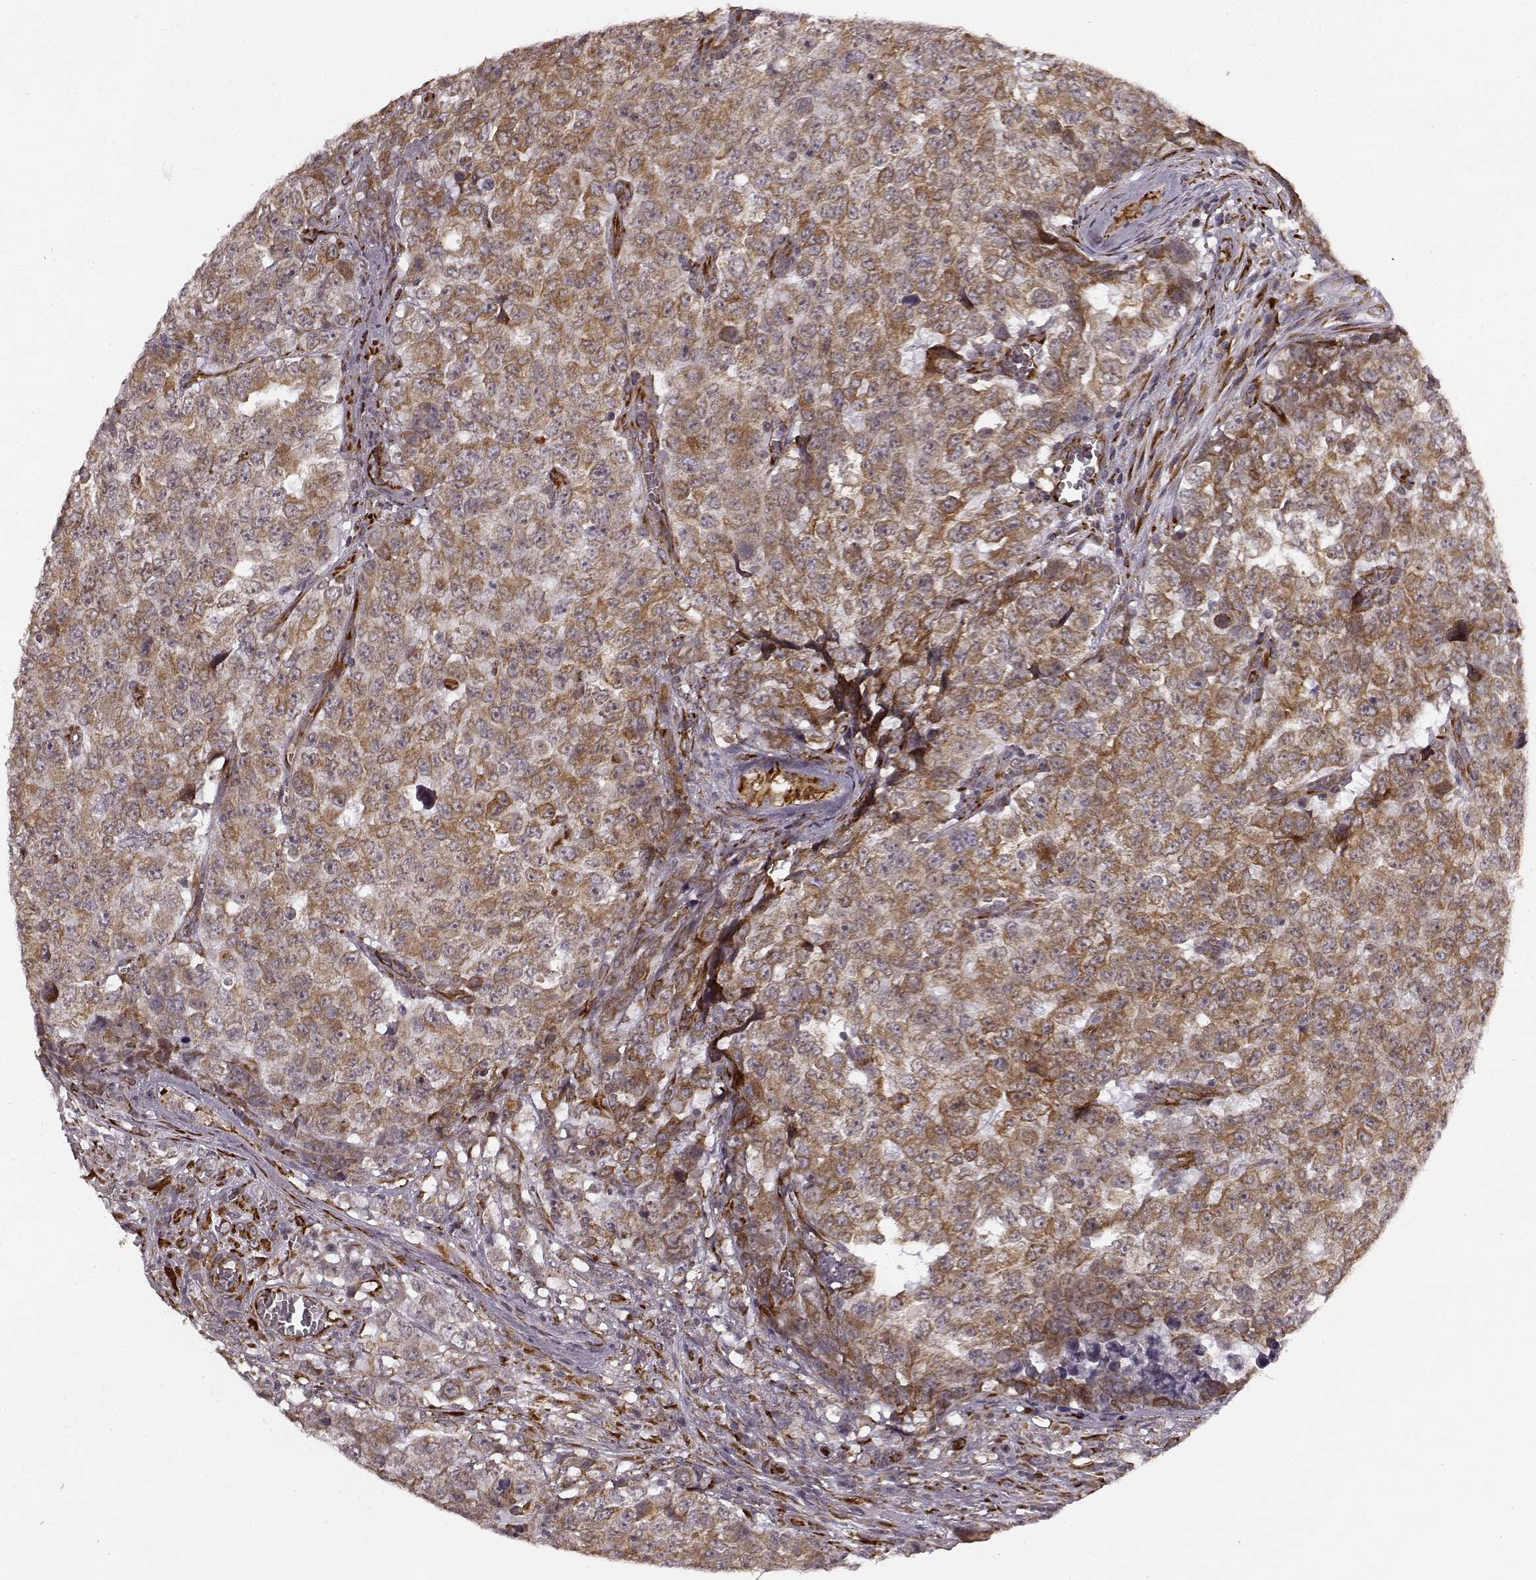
{"staining": {"intensity": "moderate", "quantity": ">75%", "location": "cytoplasmic/membranous"}, "tissue": "testis cancer", "cell_type": "Tumor cells", "image_type": "cancer", "snomed": [{"axis": "morphology", "description": "Carcinoma, Embryonal, NOS"}, {"axis": "topography", "description": "Testis"}], "caption": "There is medium levels of moderate cytoplasmic/membranous expression in tumor cells of testis cancer, as demonstrated by immunohistochemical staining (brown color).", "gene": "TMEM14A", "patient": {"sex": "male", "age": 23}}